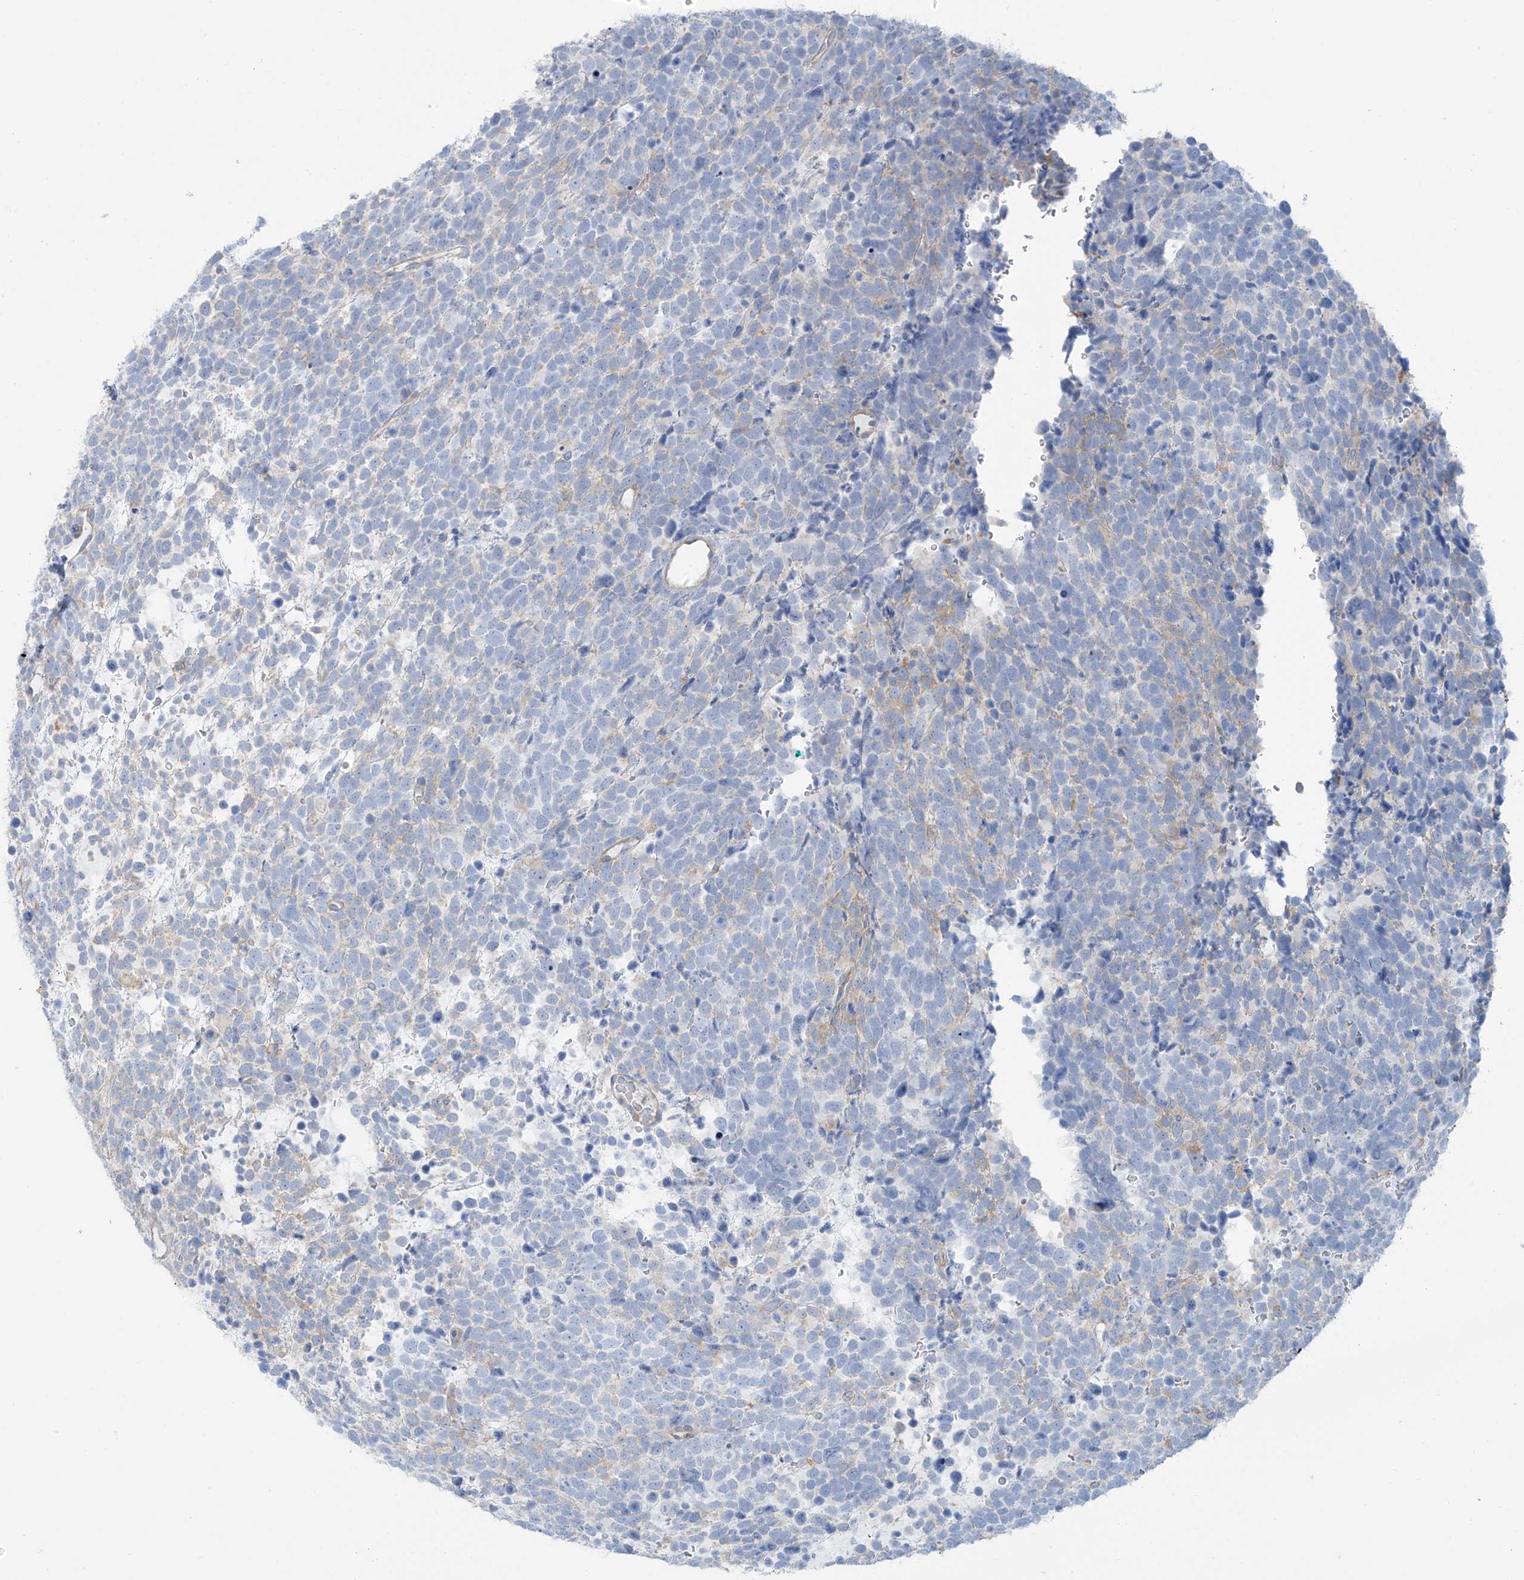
{"staining": {"intensity": "negative", "quantity": "none", "location": "none"}, "tissue": "urothelial cancer", "cell_type": "Tumor cells", "image_type": "cancer", "snomed": [{"axis": "morphology", "description": "Urothelial carcinoma, High grade"}, {"axis": "topography", "description": "Urinary bladder"}], "caption": "Tumor cells show no significant expression in urothelial cancer.", "gene": "ZNF846", "patient": {"sex": "female", "age": 82}}